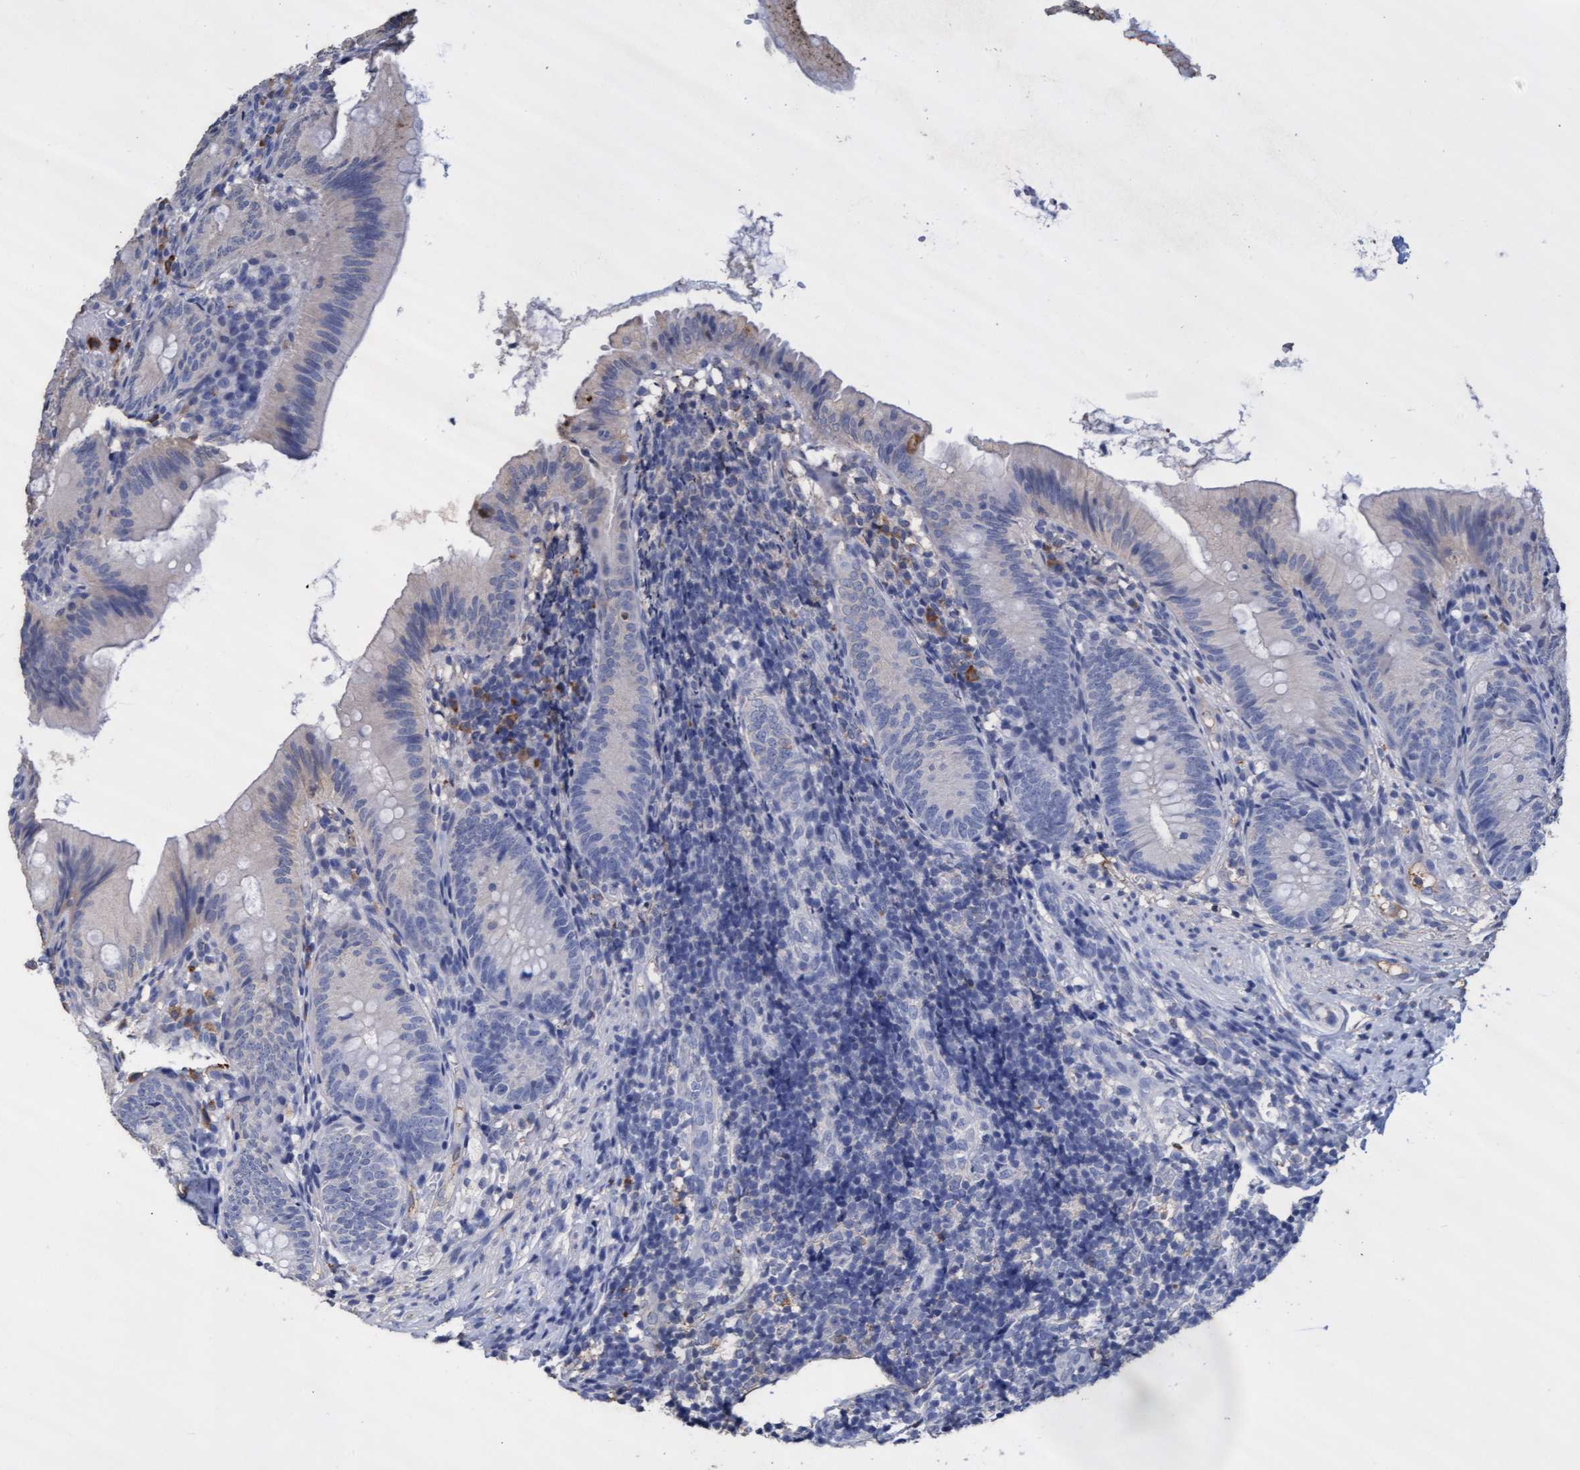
{"staining": {"intensity": "negative", "quantity": "none", "location": "none"}, "tissue": "appendix", "cell_type": "Glandular cells", "image_type": "normal", "snomed": [{"axis": "morphology", "description": "Normal tissue, NOS"}, {"axis": "topography", "description": "Appendix"}], "caption": "Immunohistochemical staining of benign human appendix exhibits no significant positivity in glandular cells.", "gene": "GPR39", "patient": {"sex": "male", "age": 1}}